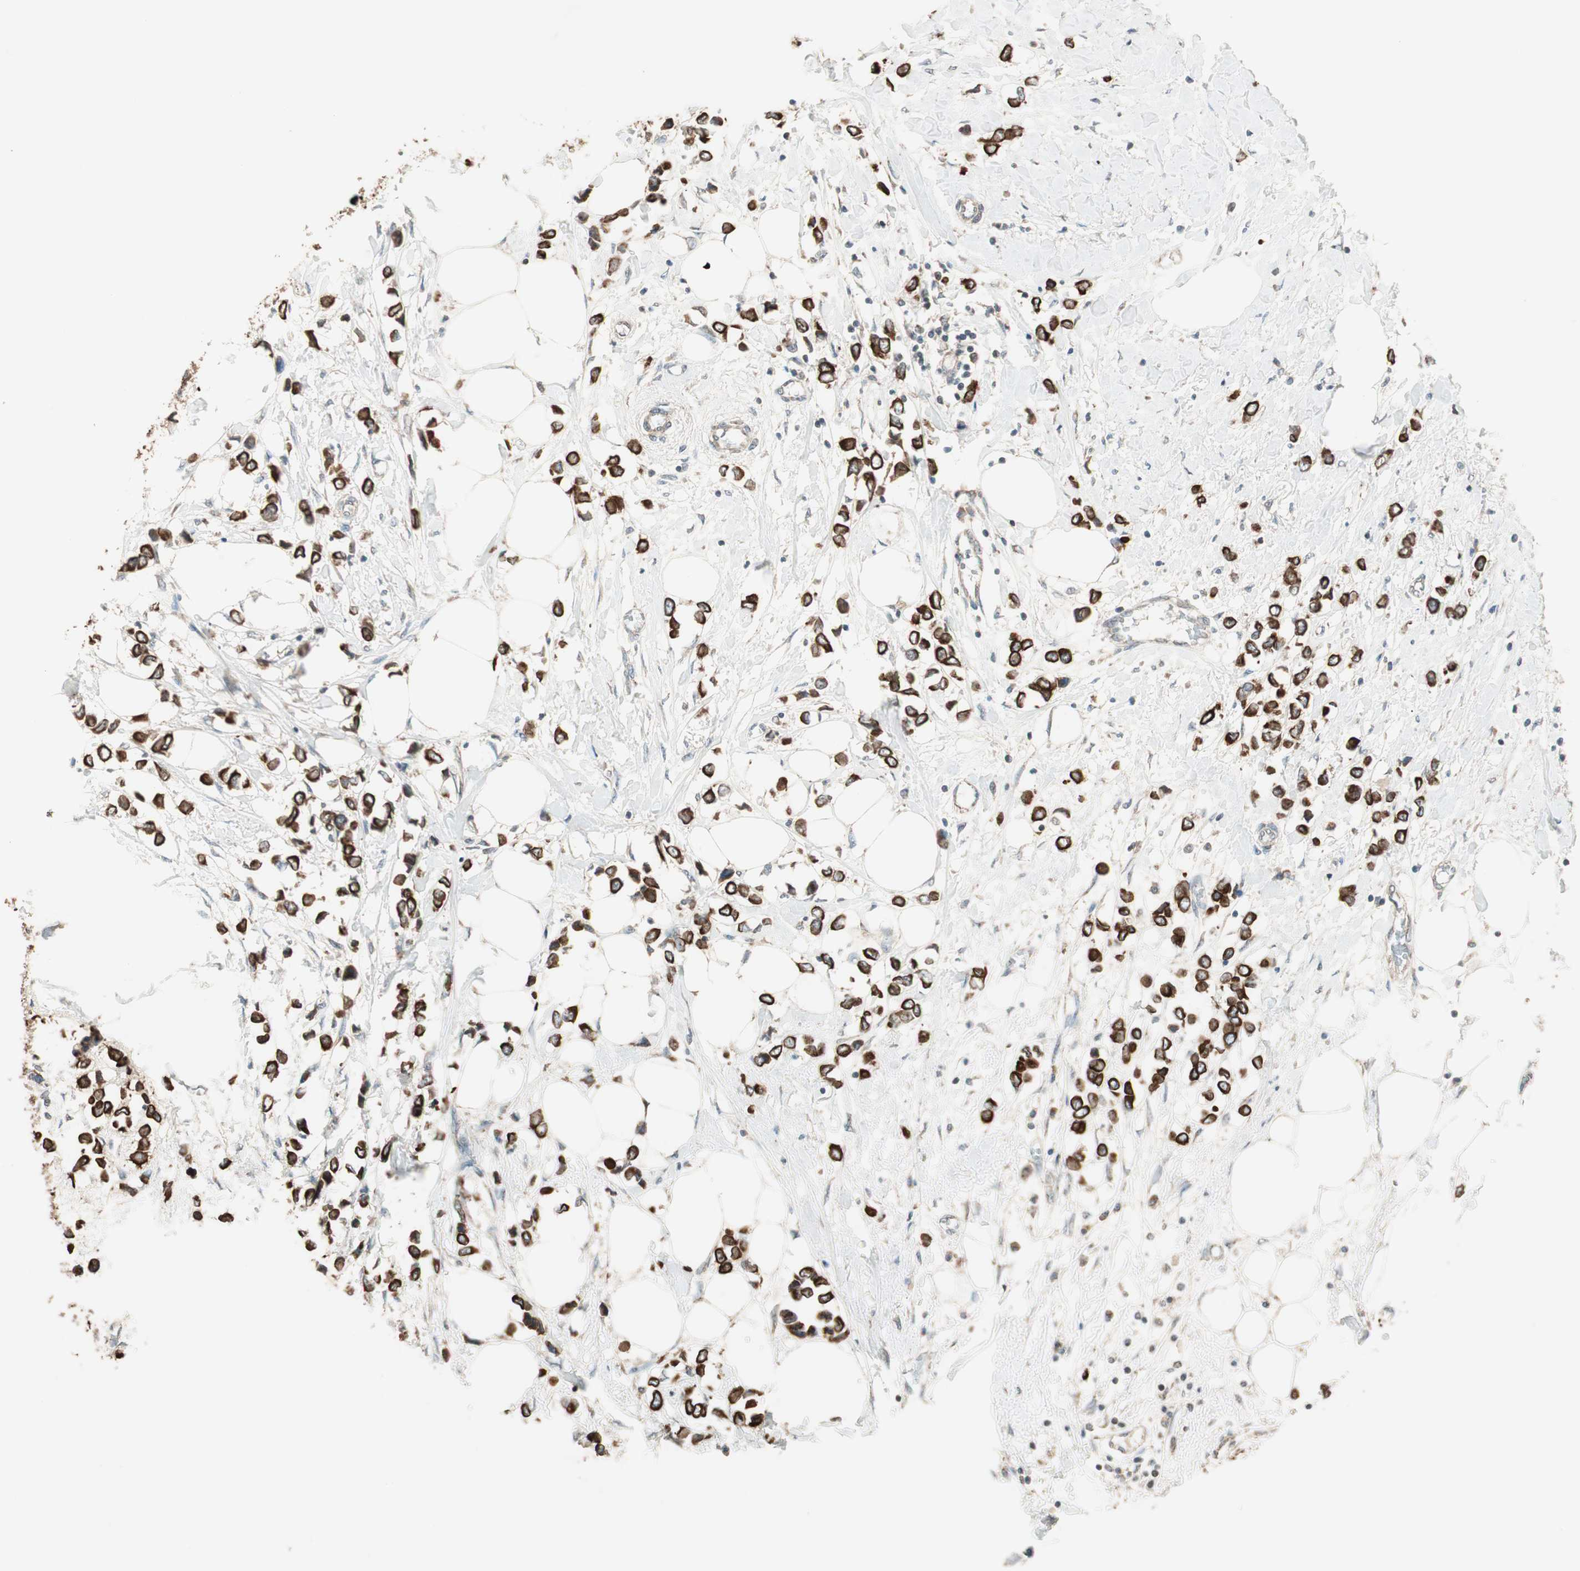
{"staining": {"intensity": "strong", "quantity": ">75%", "location": "cytoplasmic/membranous"}, "tissue": "breast cancer", "cell_type": "Tumor cells", "image_type": "cancer", "snomed": [{"axis": "morphology", "description": "Lobular carcinoma"}, {"axis": "topography", "description": "Breast"}], "caption": "High-power microscopy captured an immunohistochemistry (IHC) photomicrograph of breast cancer (lobular carcinoma), revealing strong cytoplasmic/membranous staining in about >75% of tumor cells.", "gene": "TRIM21", "patient": {"sex": "female", "age": 51}}